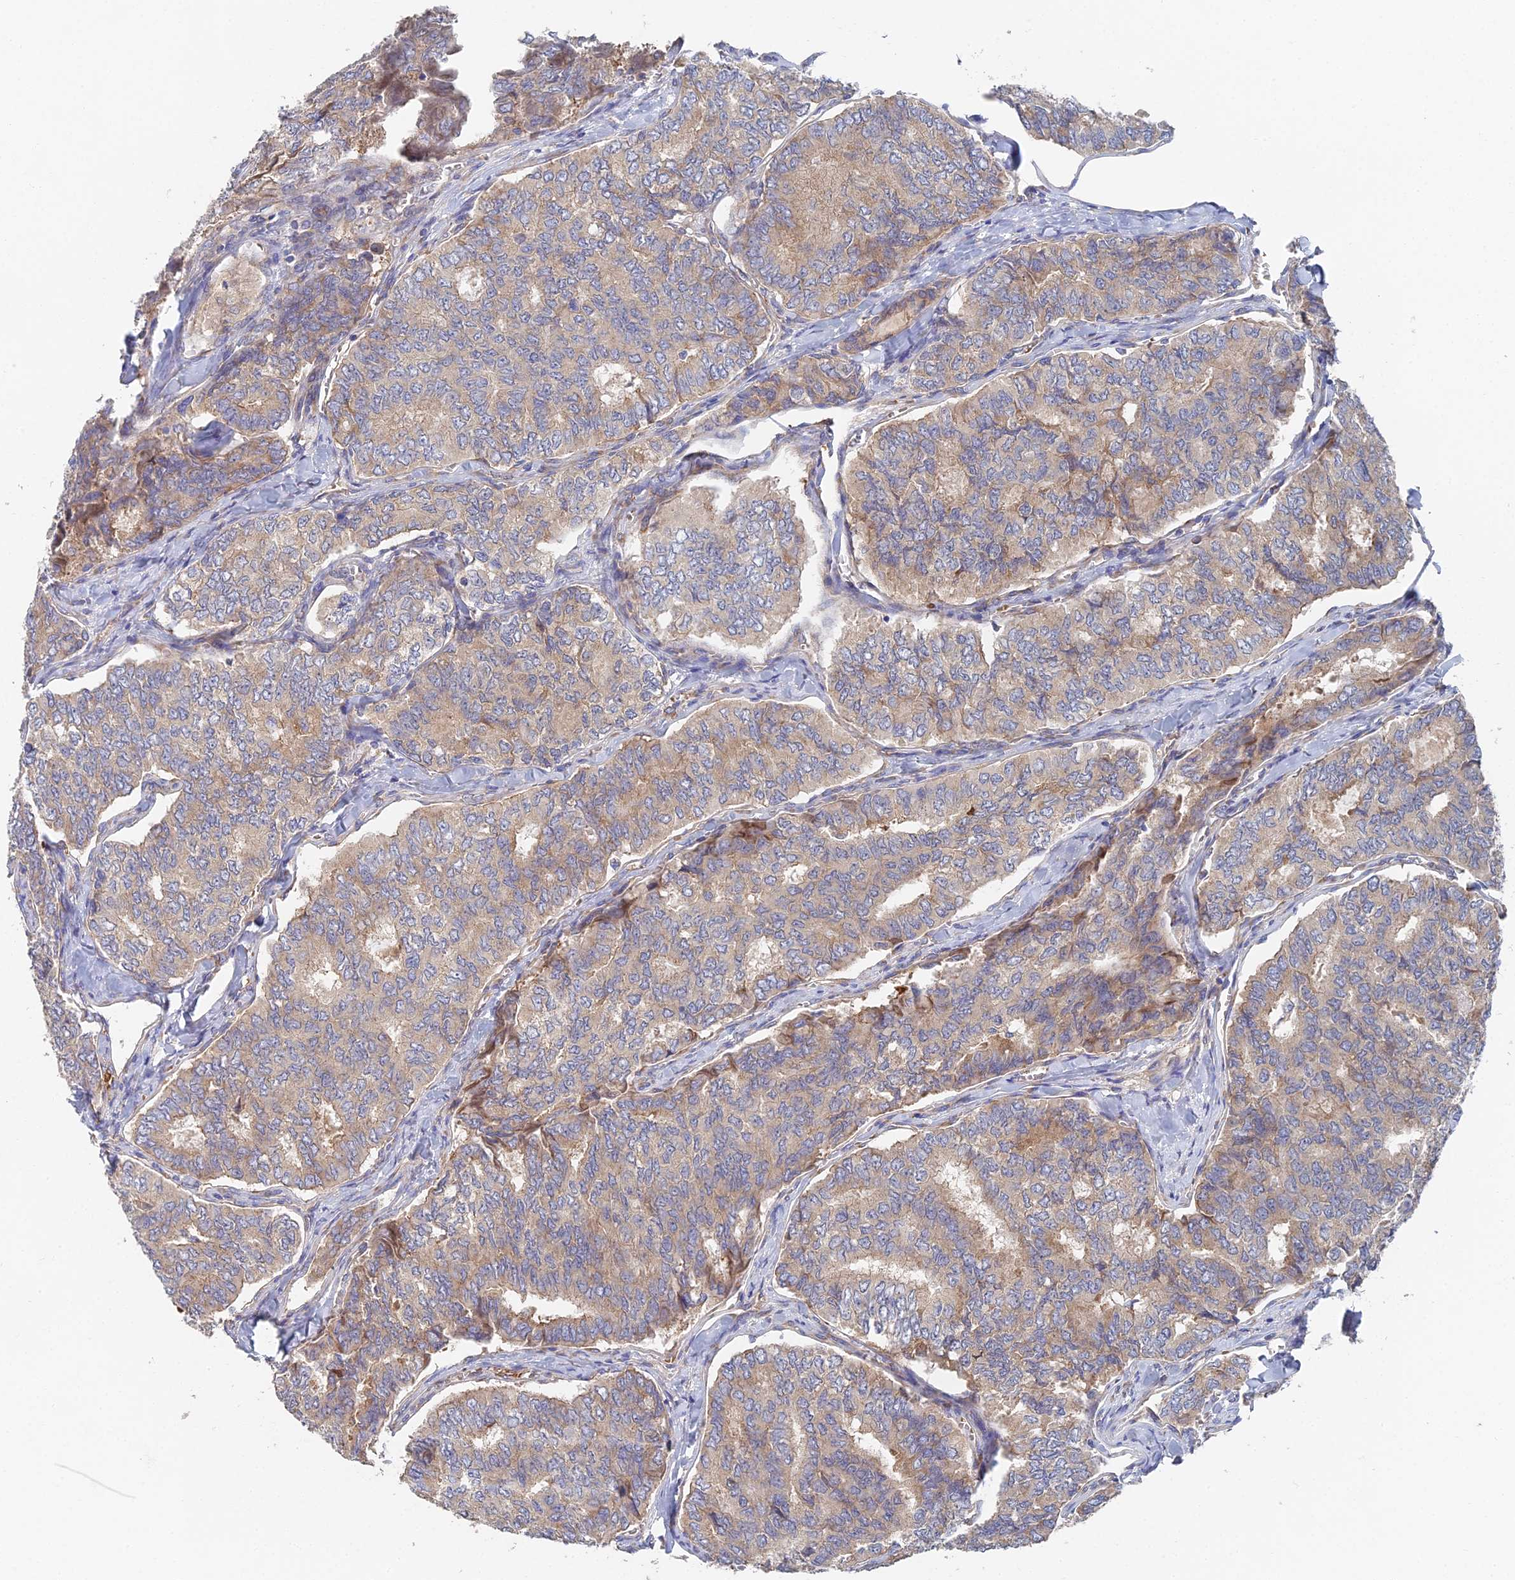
{"staining": {"intensity": "weak", "quantity": ">75%", "location": "cytoplasmic/membranous"}, "tissue": "thyroid cancer", "cell_type": "Tumor cells", "image_type": "cancer", "snomed": [{"axis": "morphology", "description": "Papillary adenocarcinoma, NOS"}, {"axis": "topography", "description": "Thyroid gland"}], "caption": "Thyroid cancer (papillary adenocarcinoma) tissue displays weak cytoplasmic/membranous positivity in approximately >75% of tumor cells, visualized by immunohistochemistry. The protein is stained brown, and the nuclei are stained in blue (DAB (3,3'-diaminobenzidine) IHC with brightfield microscopy, high magnification).", "gene": "ELOF1", "patient": {"sex": "female", "age": 35}}